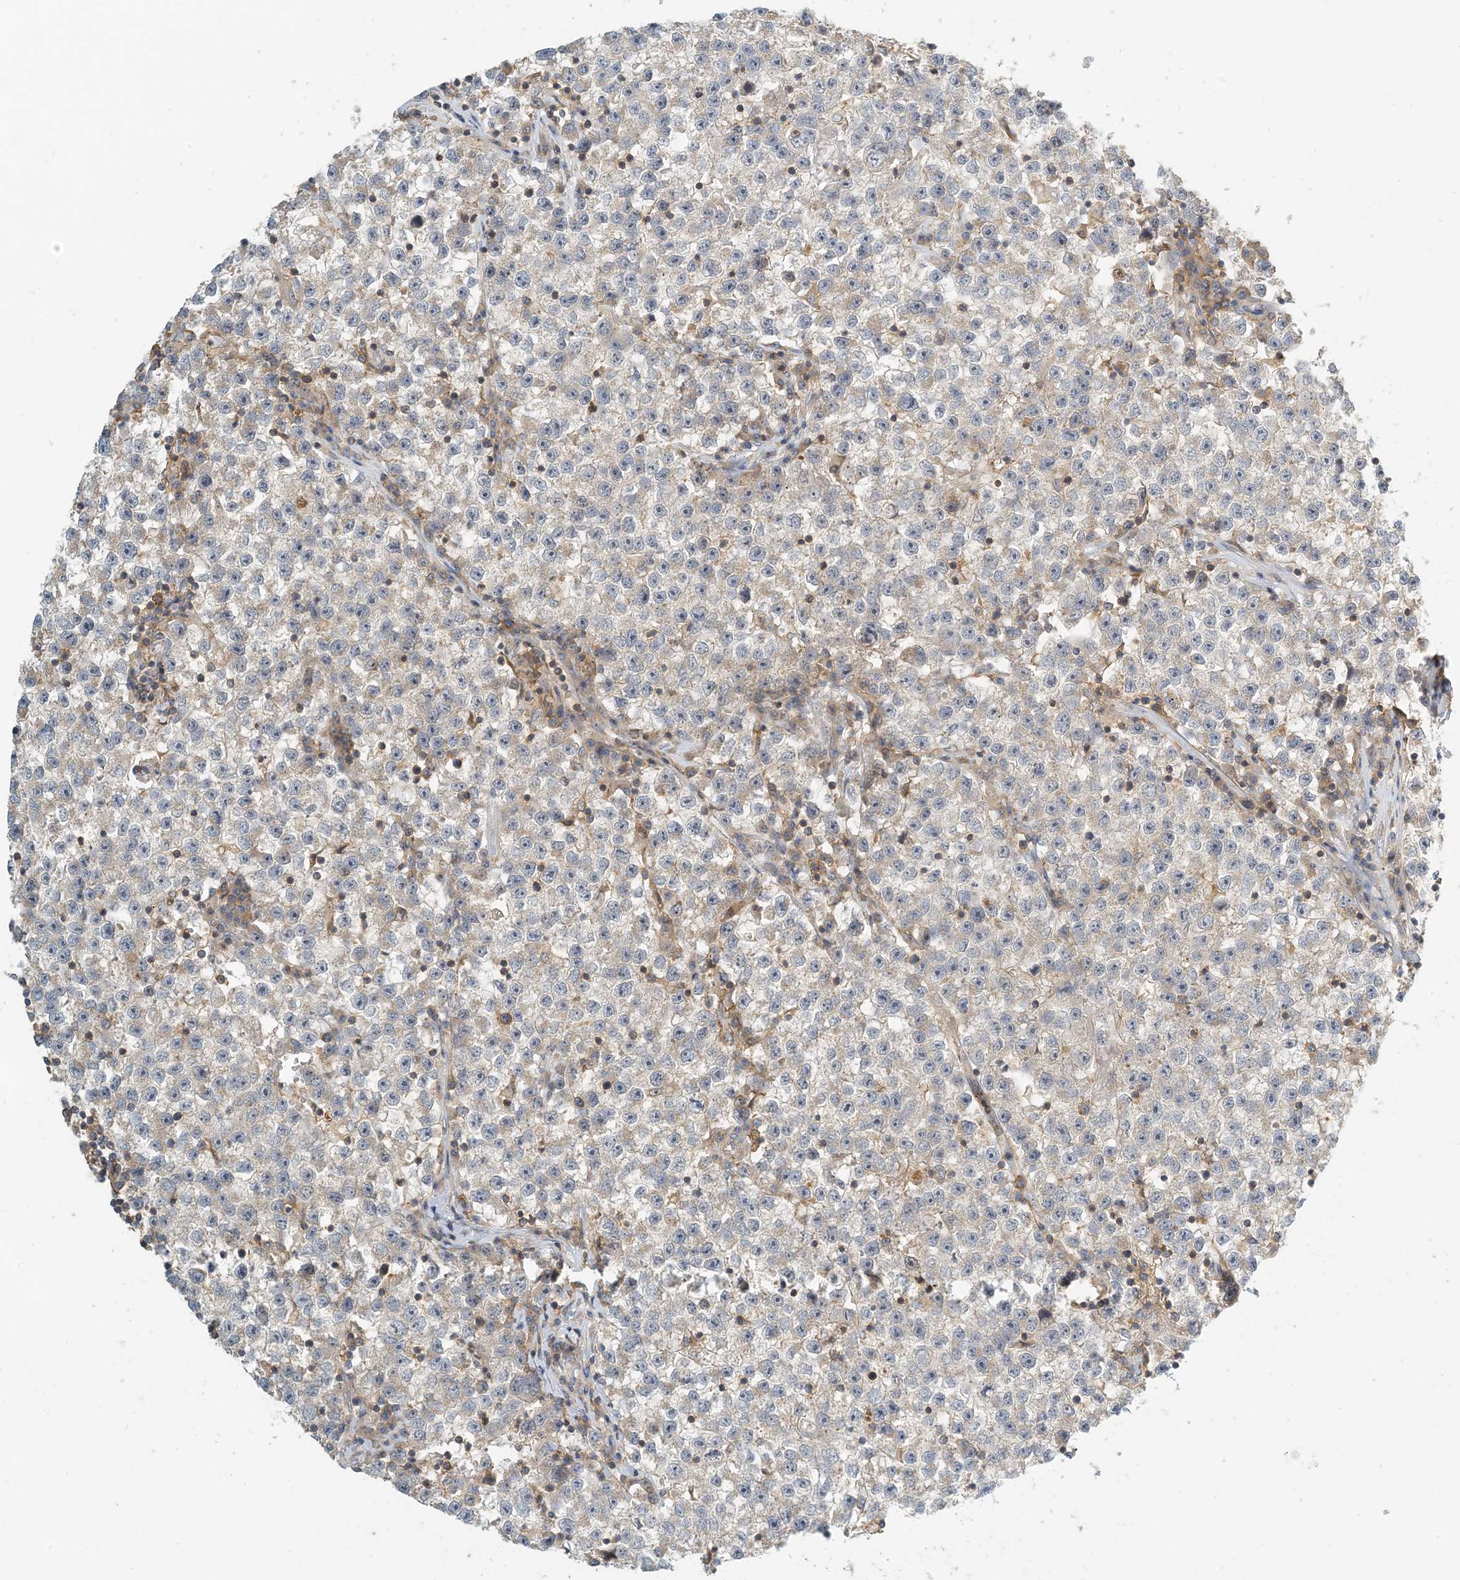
{"staining": {"intensity": "negative", "quantity": "none", "location": "none"}, "tissue": "testis cancer", "cell_type": "Tumor cells", "image_type": "cancer", "snomed": [{"axis": "morphology", "description": "Seminoma, NOS"}, {"axis": "topography", "description": "Testis"}], "caption": "Testis cancer was stained to show a protein in brown. There is no significant expression in tumor cells. The staining was performed using DAB to visualize the protein expression in brown, while the nuclei were stained in blue with hematoxylin (Magnification: 20x).", "gene": "COLEC11", "patient": {"sex": "male", "age": 22}}